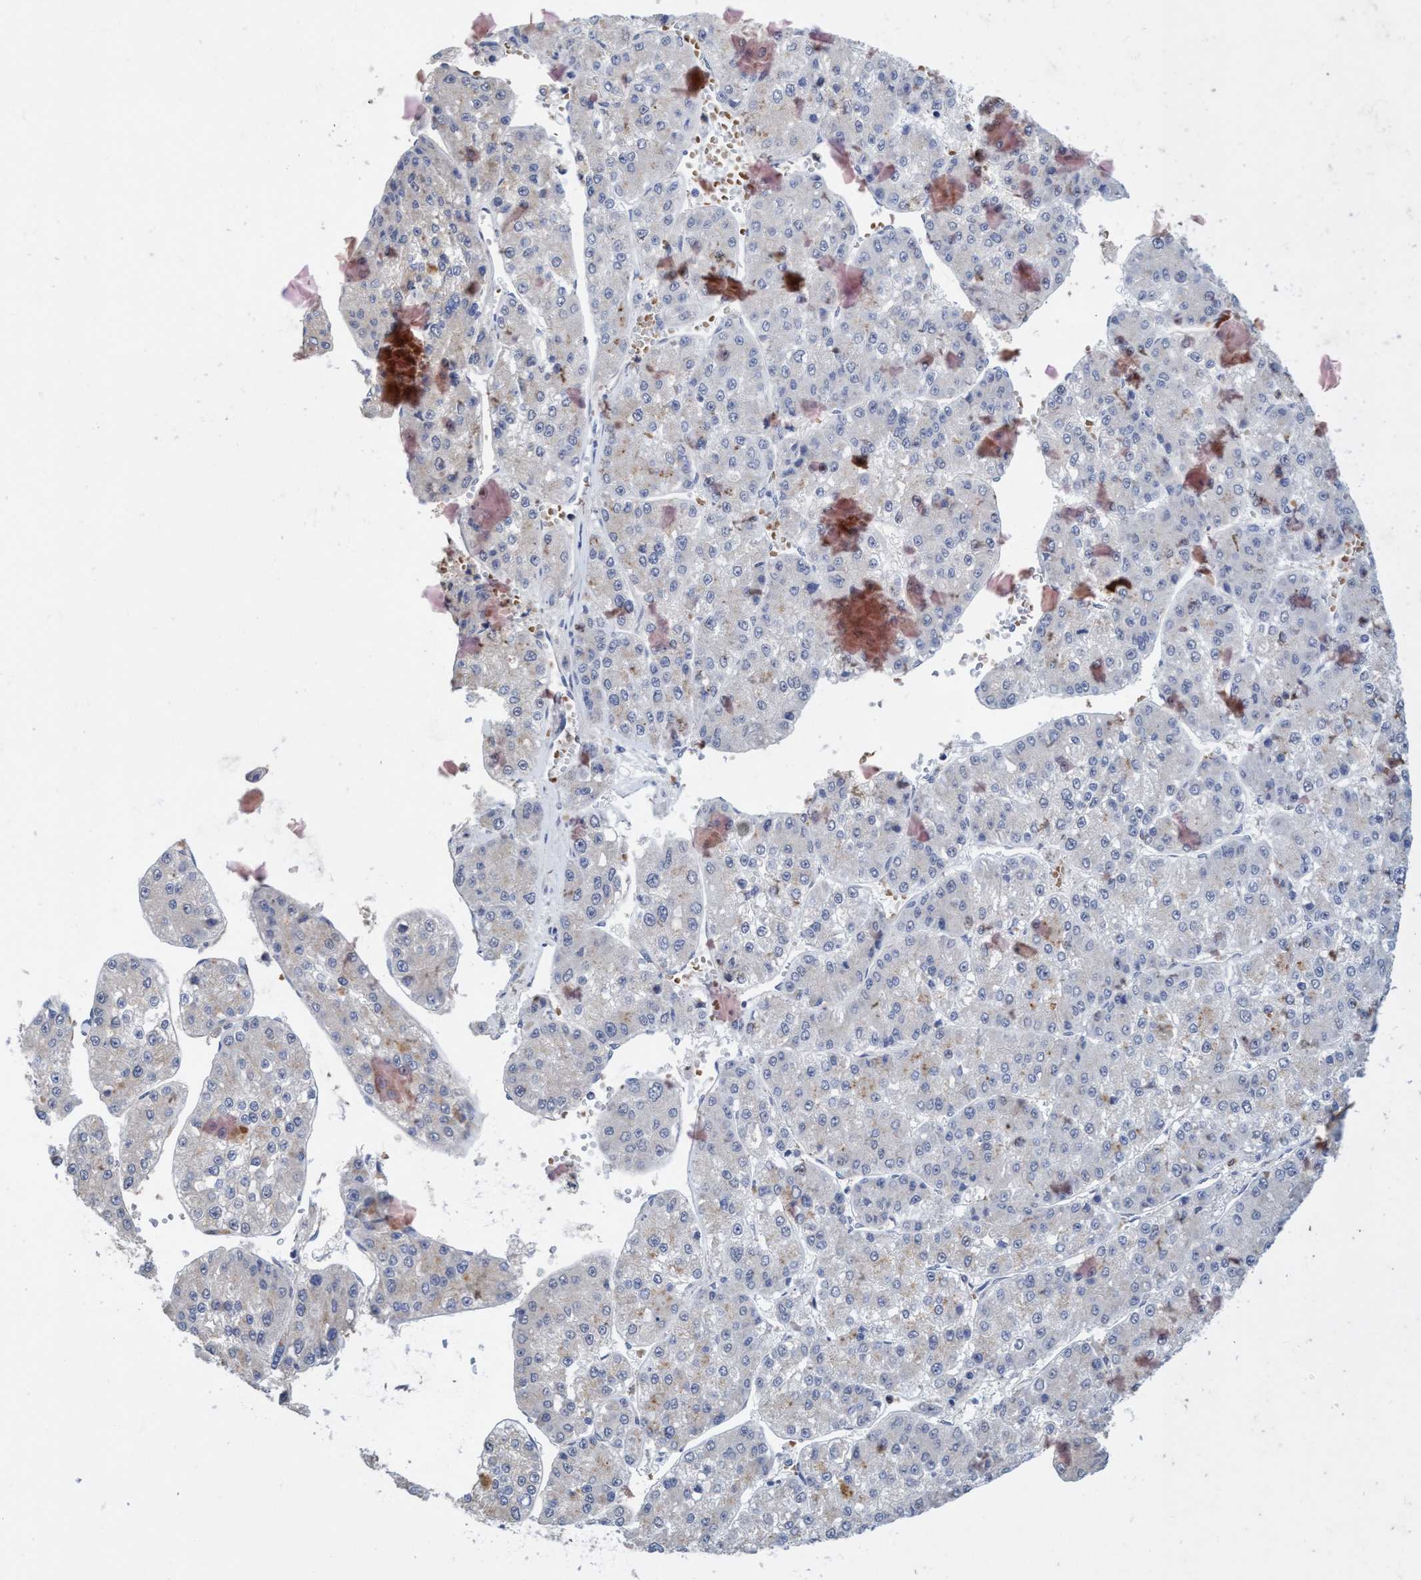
{"staining": {"intensity": "negative", "quantity": "none", "location": "none"}, "tissue": "liver cancer", "cell_type": "Tumor cells", "image_type": "cancer", "snomed": [{"axis": "morphology", "description": "Carcinoma, Hepatocellular, NOS"}, {"axis": "topography", "description": "Liver"}], "caption": "Liver hepatocellular carcinoma was stained to show a protein in brown. There is no significant expression in tumor cells.", "gene": "SEMA4D", "patient": {"sex": "female", "age": 73}}